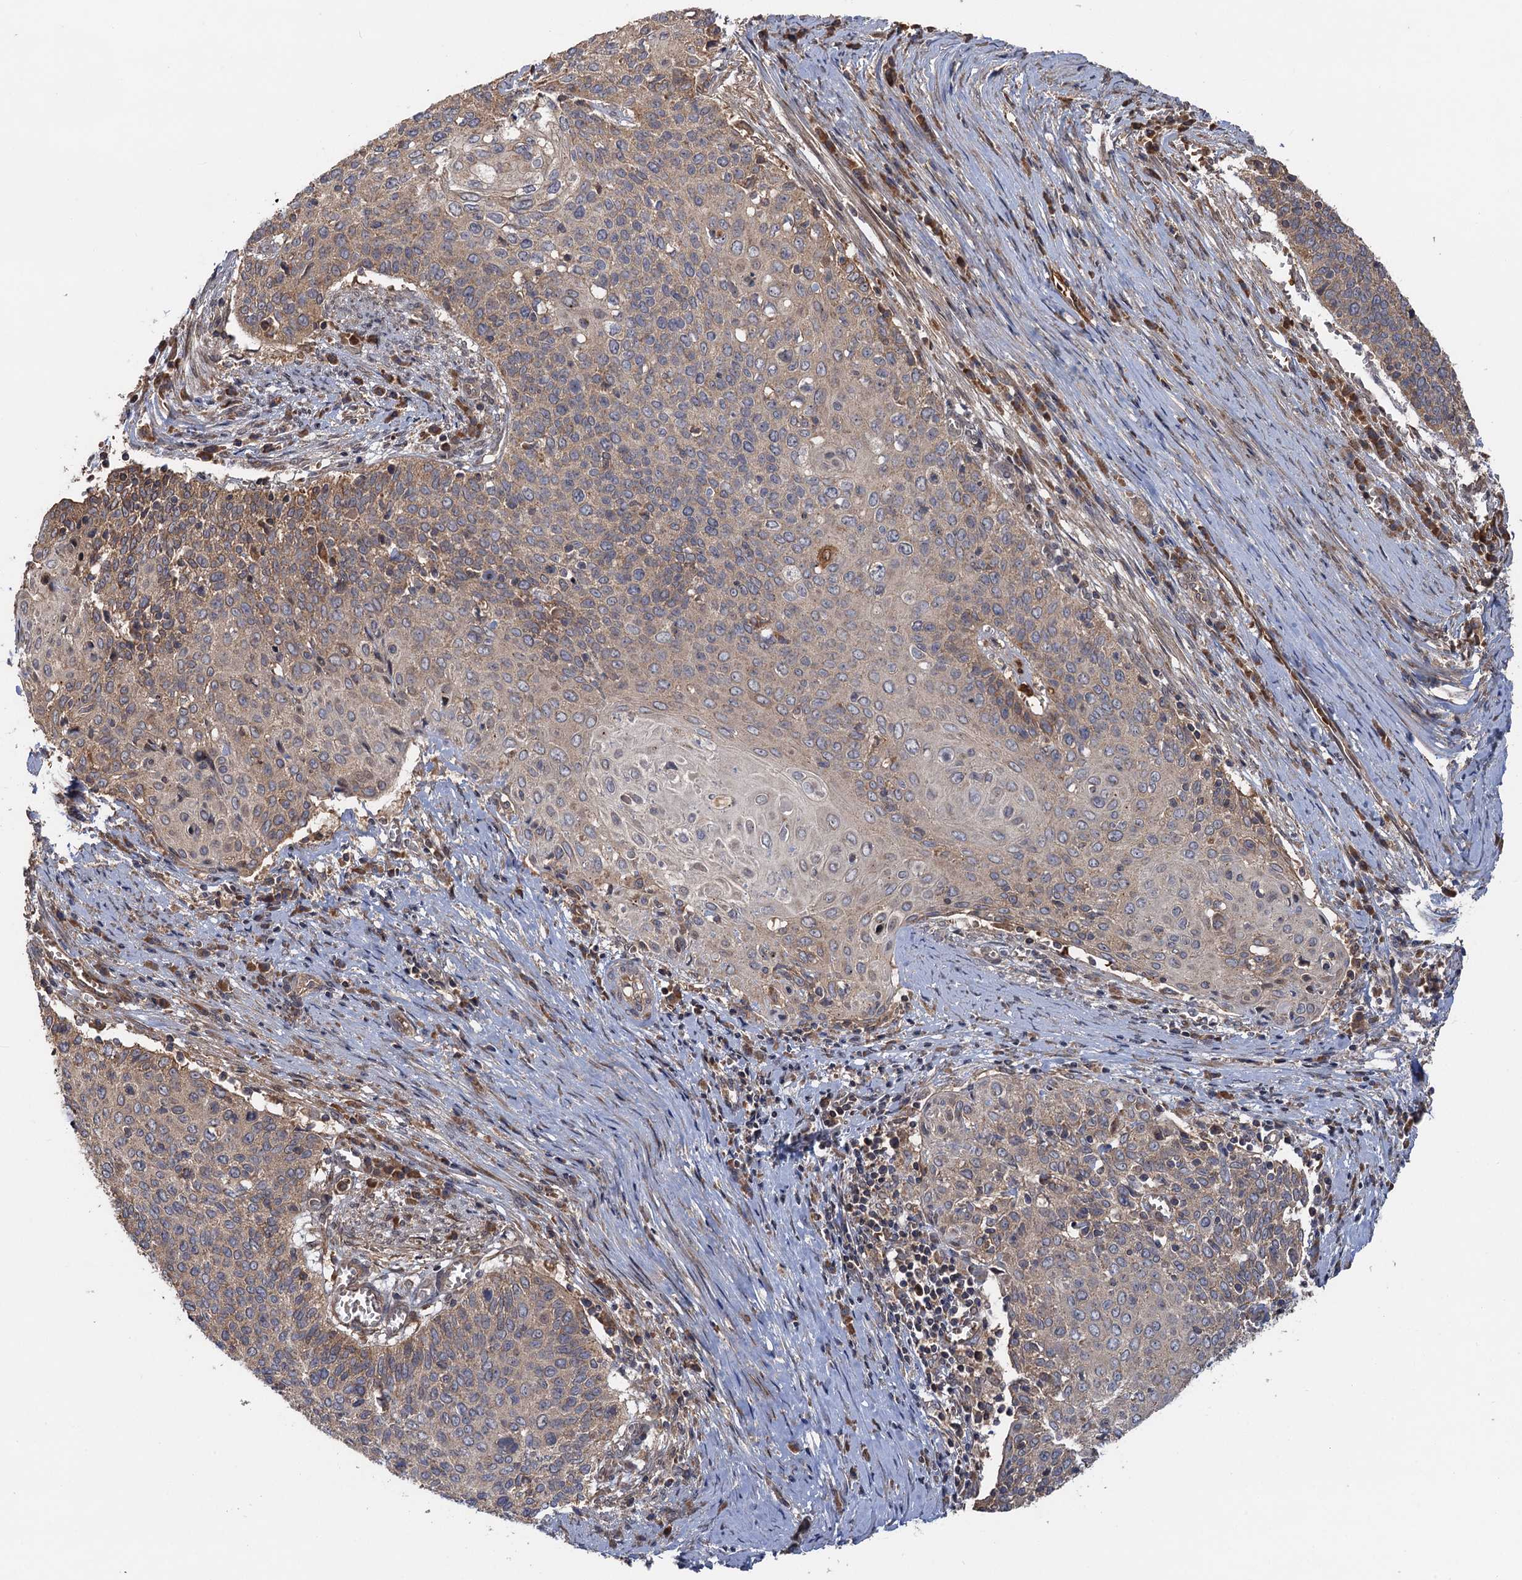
{"staining": {"intensity": "weak", "quantity": "25%-75%", "location": "cytoplasmic/membranous"}, "tissue": "cervical cancer", "cell_type": "Tumor cells", "image_type": "cancer", "snomed": [{"axis": "morphology", "description": "Squamous cell carcinoma, NOS"}, {"axis": "topography", "description": "Cervix"}], "caption": "Protein expression analysis of cervical cancer (squamous cell carcinoma) exhibits weak cytoplasmic/membranous staining in approximately 25%-75% of tumor cells. The staining was performed using DAB to visualize the protein expression in brown, while the nuclei were stained in blue with hematoxylin (Magnification: 20x).", "gene": "SNX32", "patient": {"sex": "female", "age": 39}}